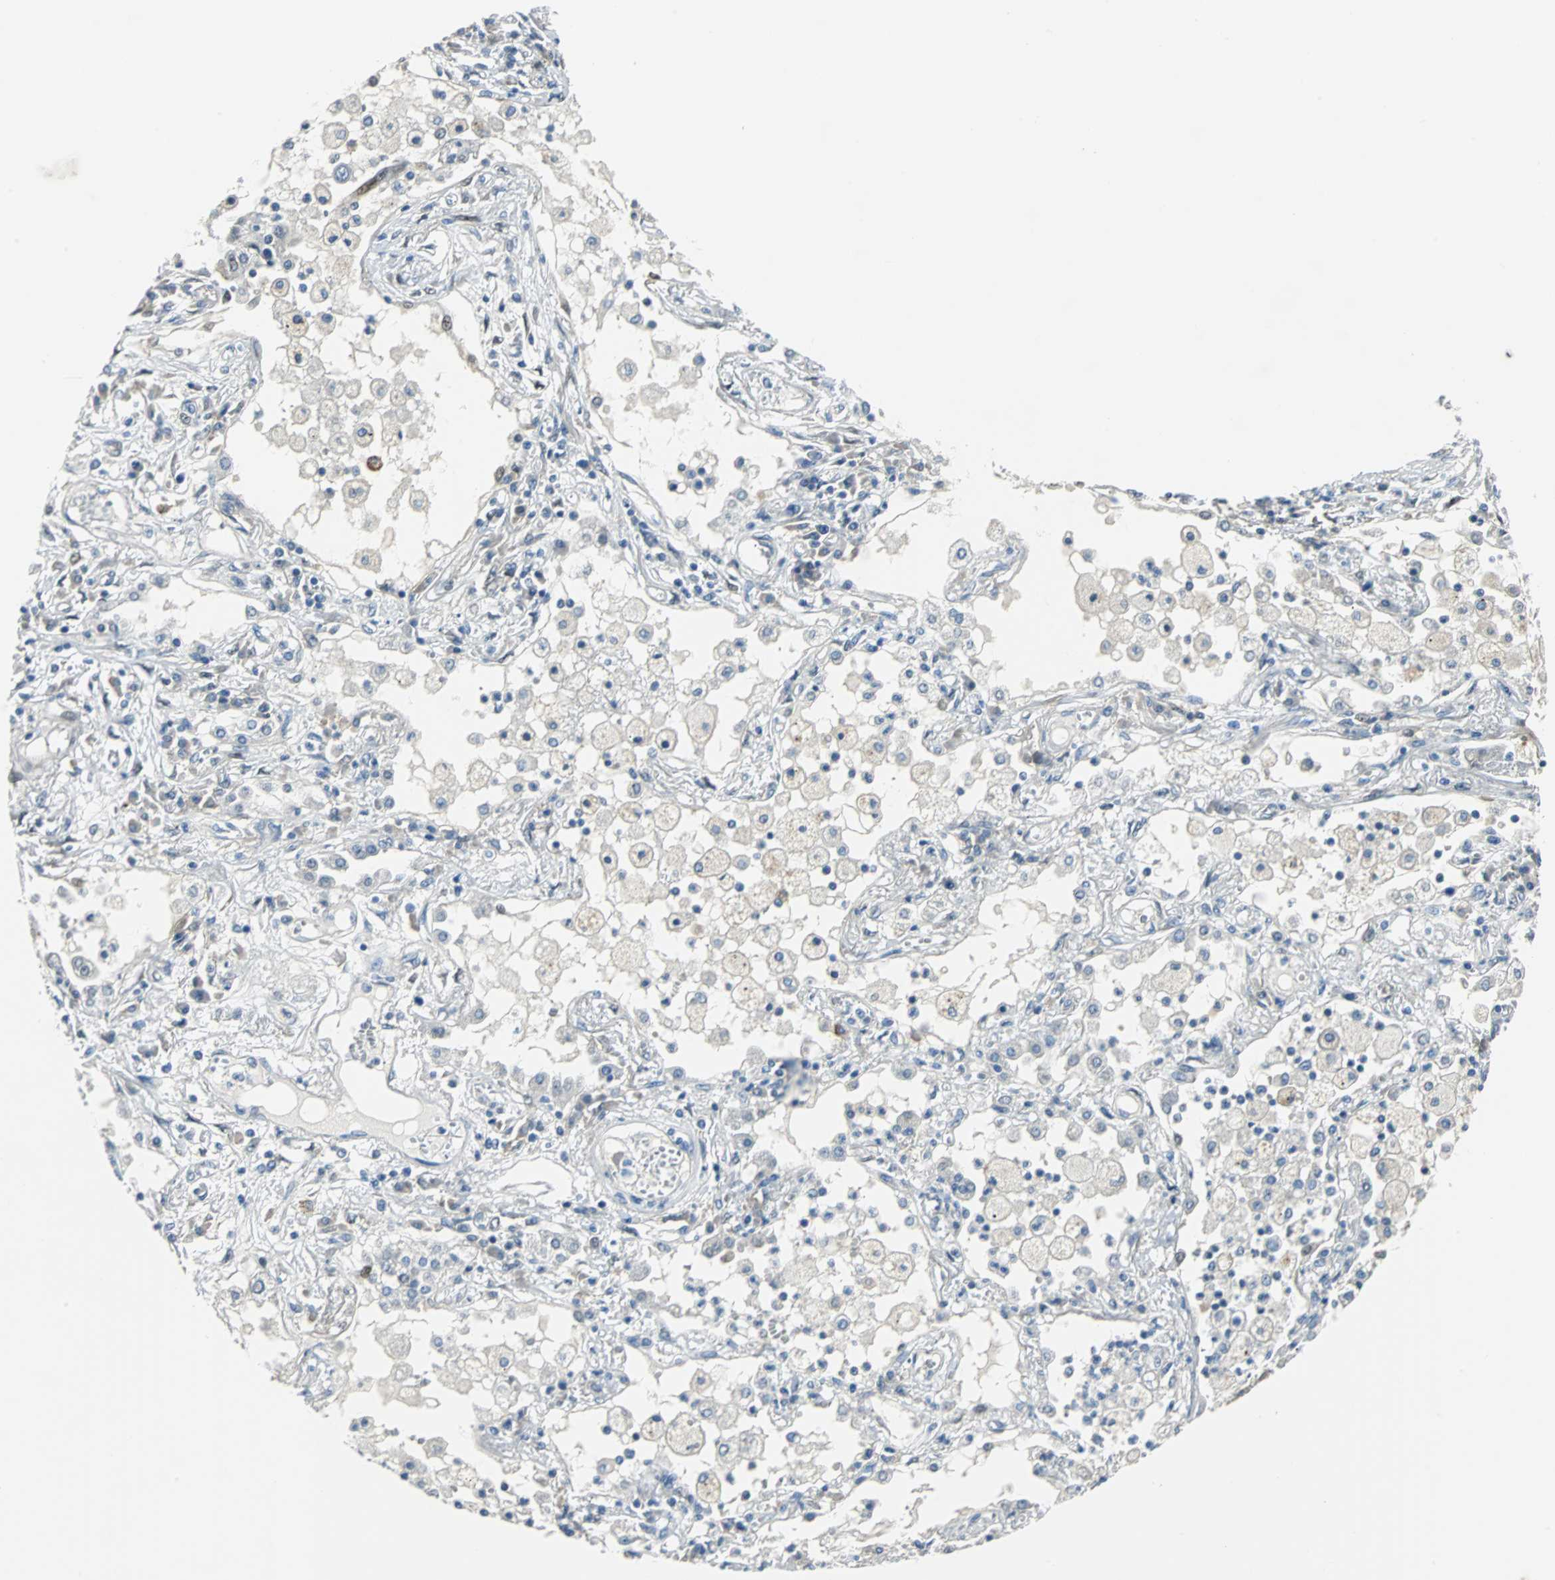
{"staining": {"intensity": "negative", "quantity": "none", "location": "none"}, "tissue": "lung cancer", "cell_type": "Tumor cells", "image_type": "cancer", "snomed": [{"axis": "morphology", "description": "Squamous cell carcinoma, NOS"}, {"axis": "topography", "description": "Lung"}], "caption": "Immunohistochemistry (IHC) of squamous cell carcinoma (lung) reveals no positivity in tumor cells.", "gene": "FHL2", "patient": {"sex": "male", "age": 71}}